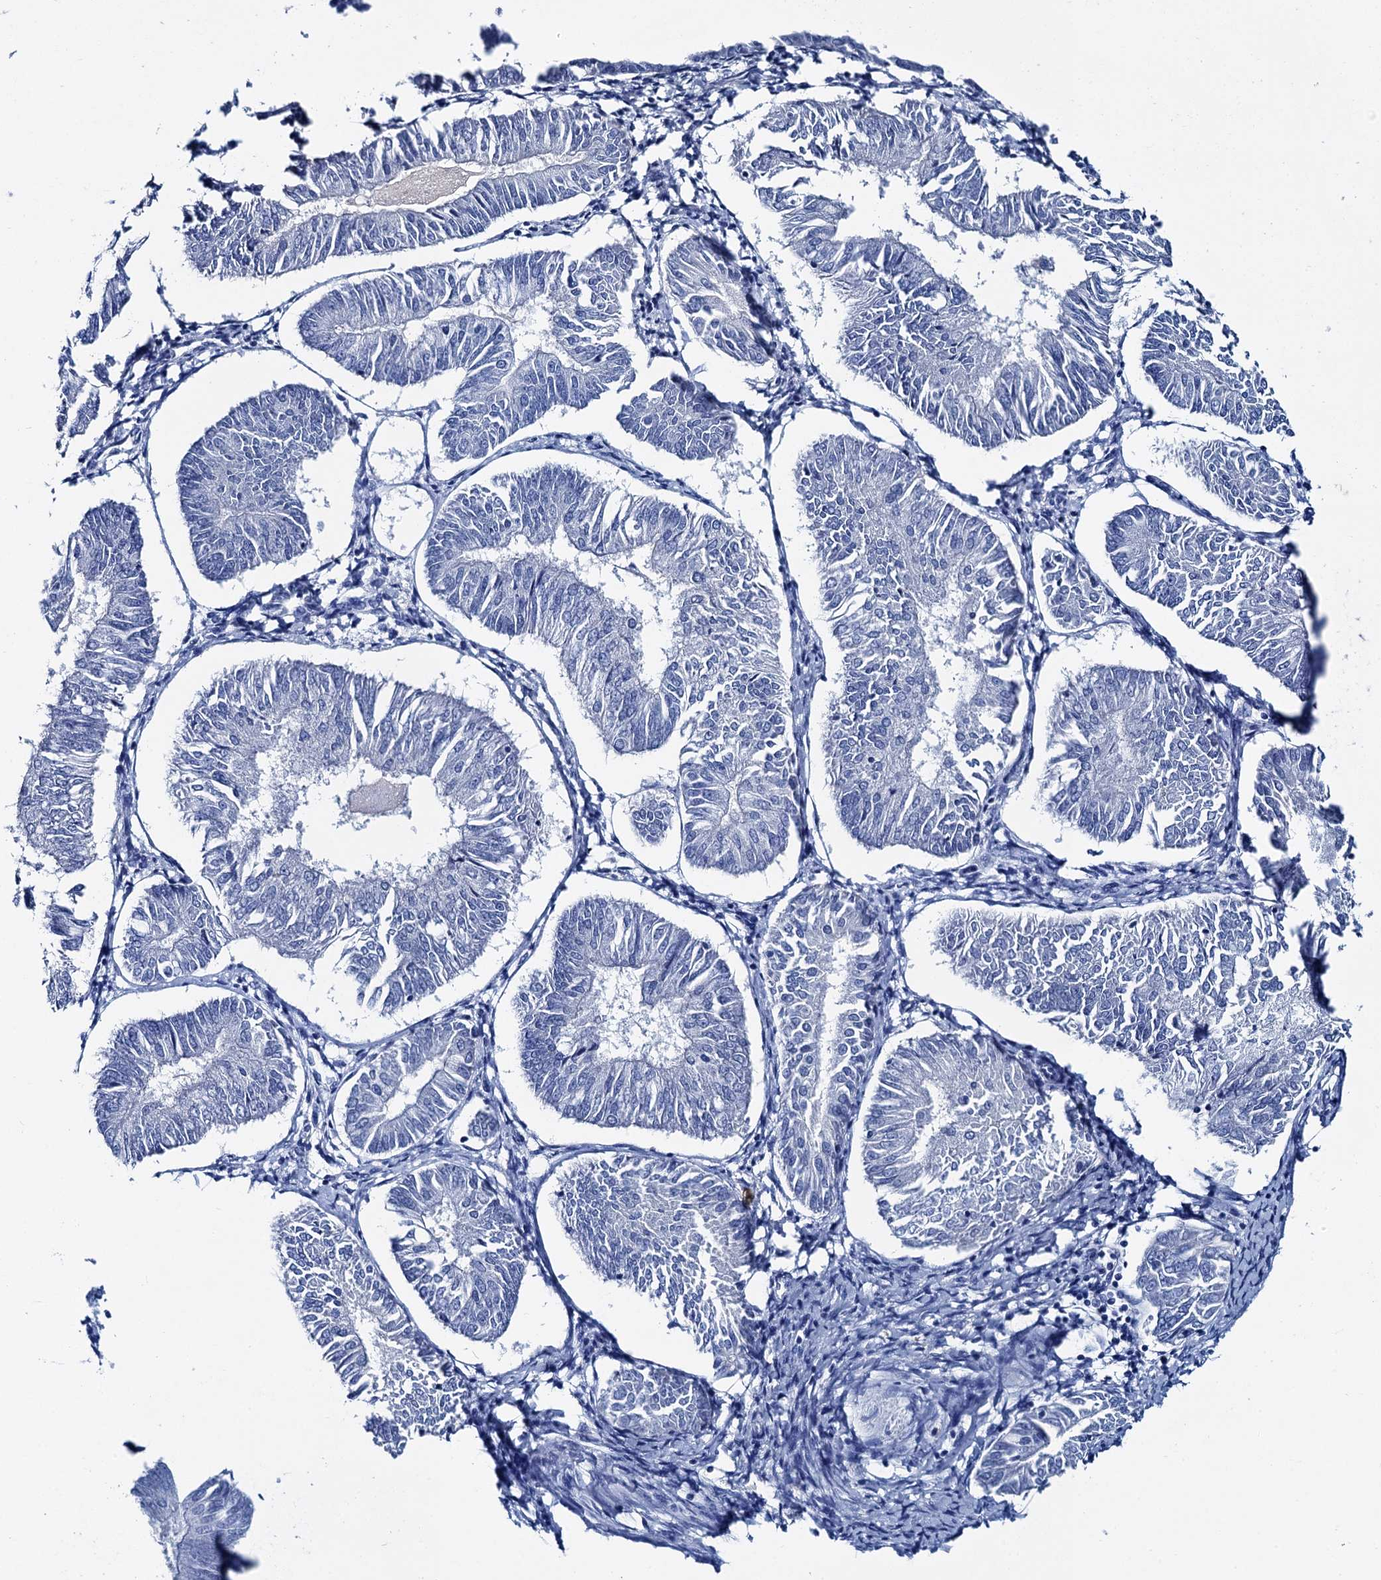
{"staining": {"intensity": "negative", "quantity": "none", "location": "none"}, "tissue": "endometrial cancer", "cell_type": "Tumor cells", "image_type": "cancer", "snomed": [{"axis": "morphology", "description": "Adenocarcinoma, NOS"}, {"axis": "topography", "description": "Endometrium"}], "caption": "Immunohistochemistry (IHC) of endometrial cancer exhibits no positivity in tumor cells.", "gene": "BRINP1", "patient": {"sex": "female", "age": 58}}